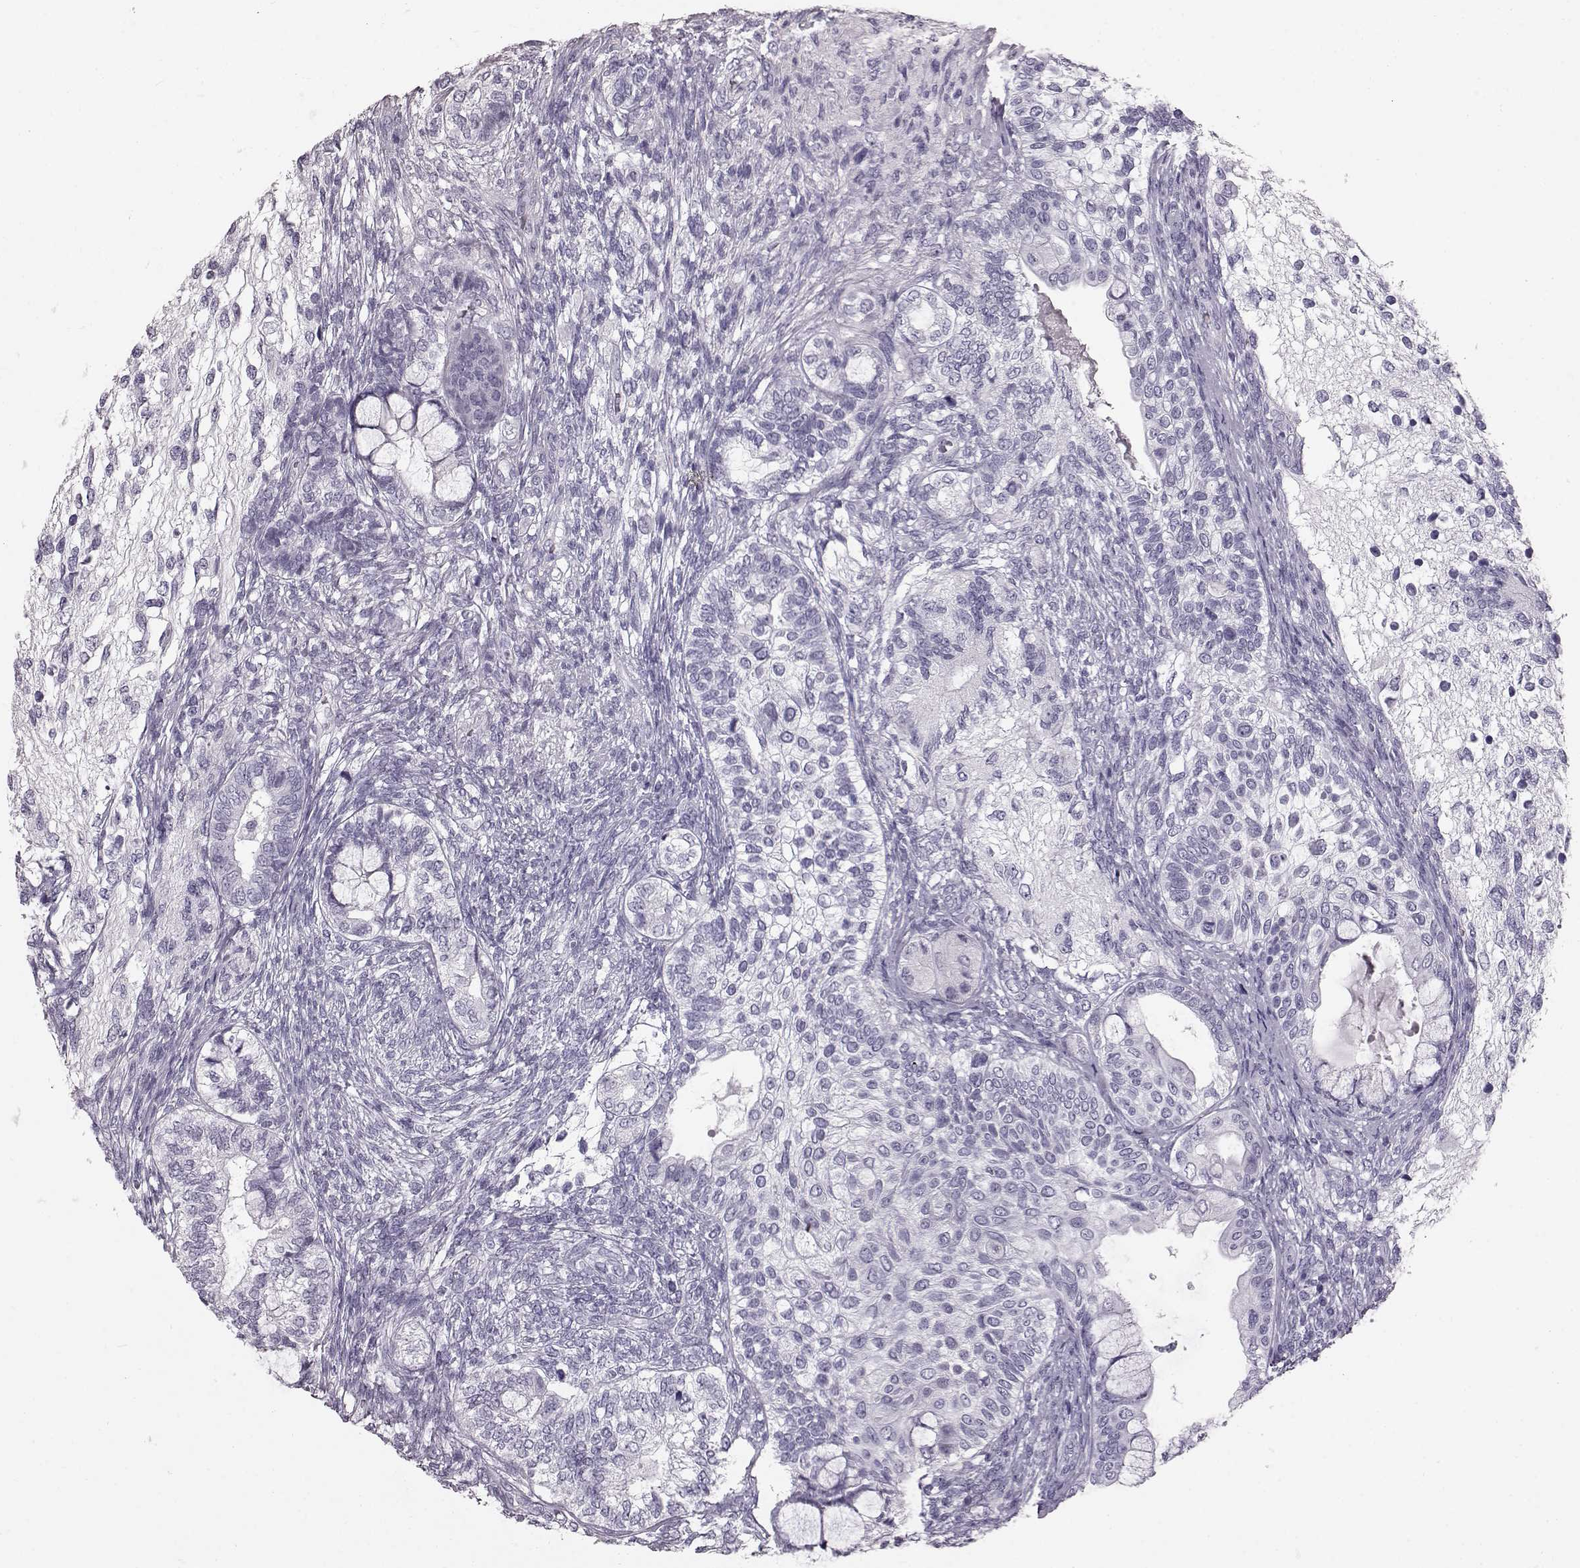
{"staining": {"intensity": "negative", "quantity": "none", "location": "none"}, "tissue": "testis cancer", "cell_type": "Tumor cells", "image_type": "cancer", "snomed": [{"axis": "morphology", "description": "Seminoma, NOS"}, {"axis": "morphology", "description": "Carcinoma, Embryonal, NOS"}, {"axis": "topography", "description": "Testis"}], "caption": "Immunohistochemistry of human testis embryonal carcinoma reveals no positivity in tumor cells.", "gene": "TCHHL1", "patient": {"sex": "male", "age": 41}}